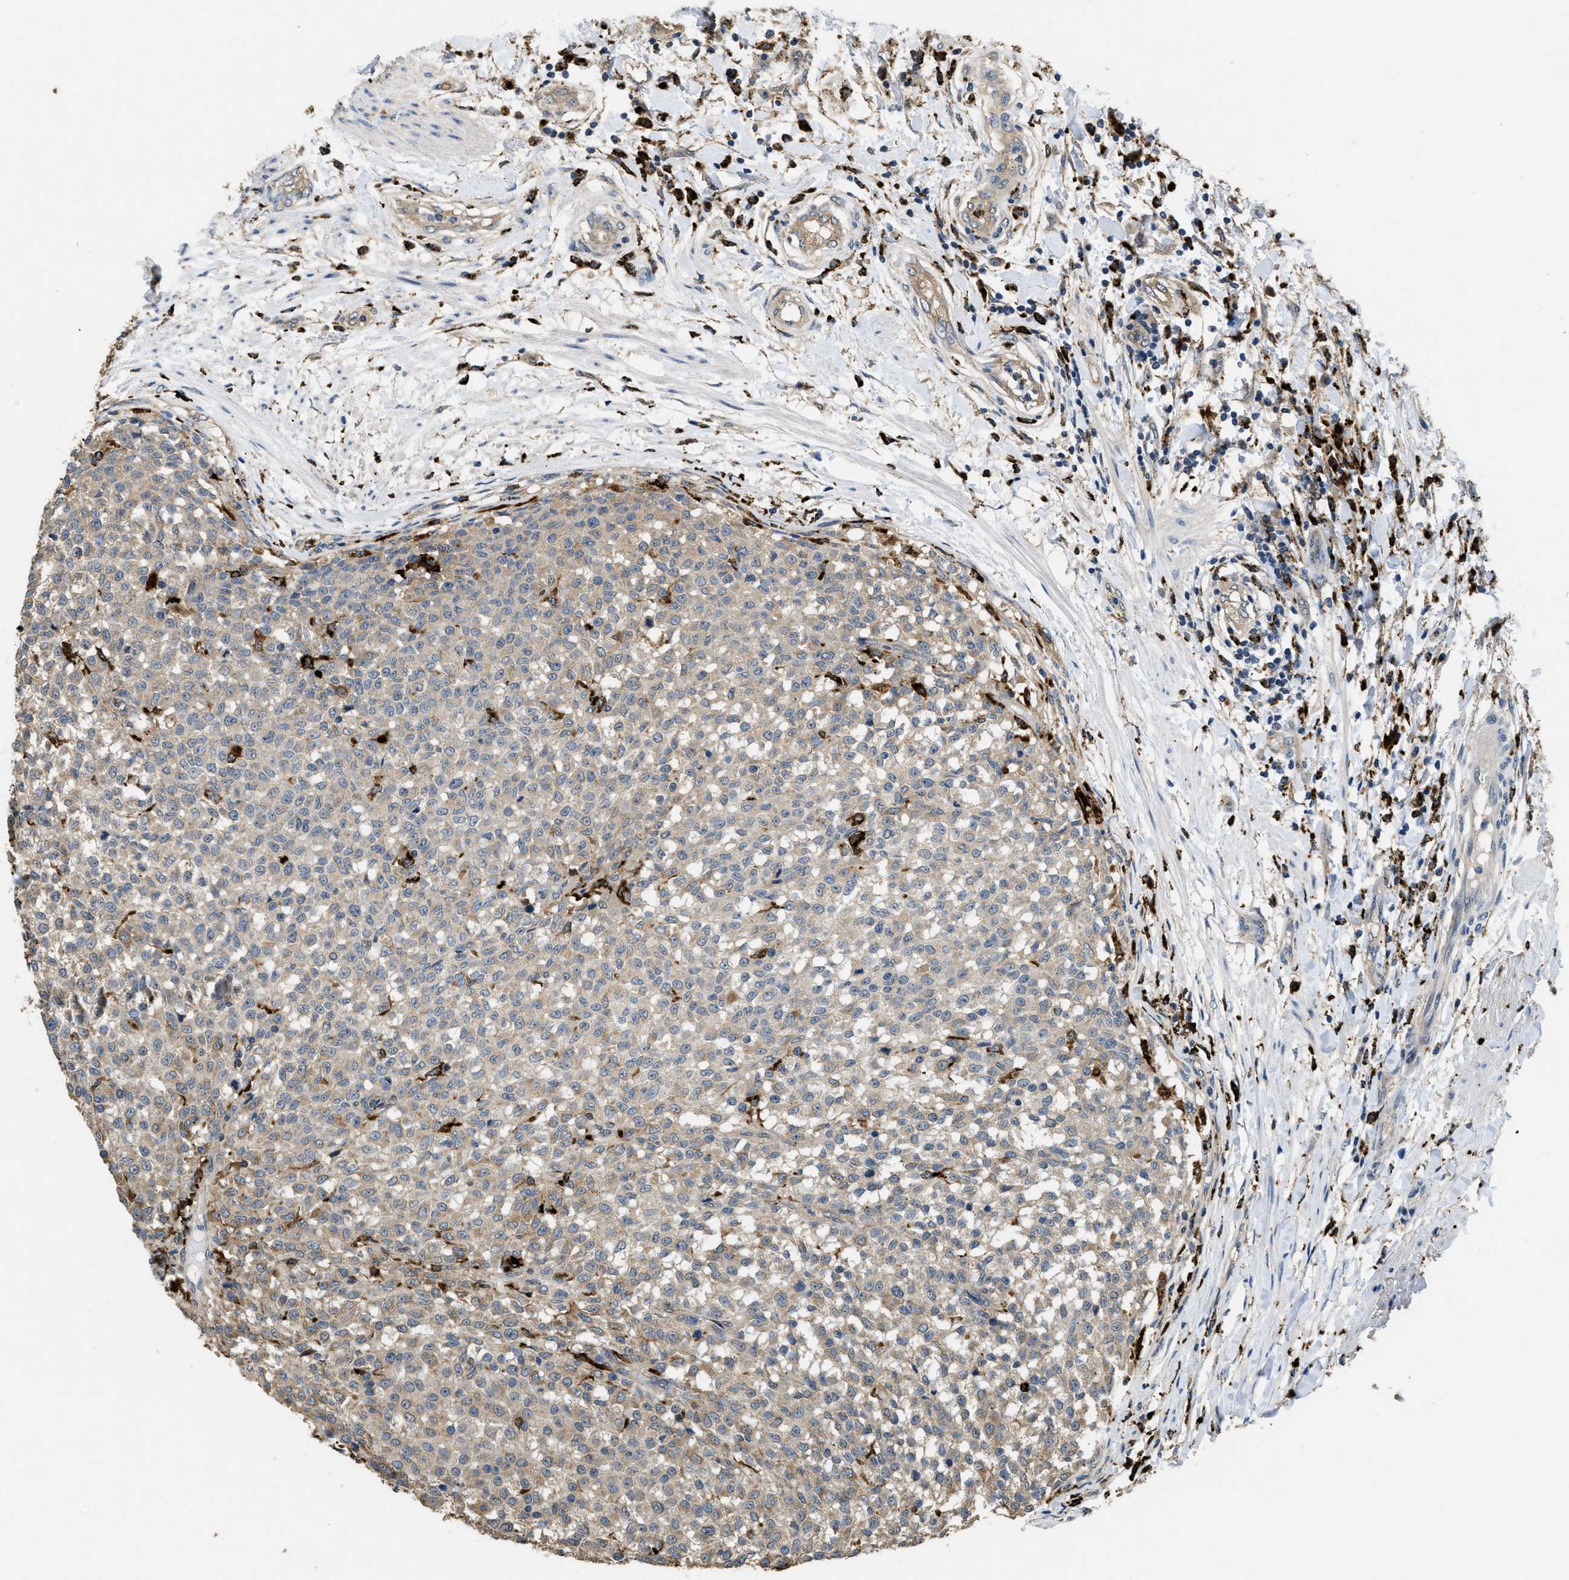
{"staining": {"intensity": "weak", "quantity": ">75%", "location": "cytoplasmic/membranous"}, "tissue": "testis cancer", "cell_type": "Tumor cells", "image_type": "cancer", "snomed": [{"axis": "morphology", "description": "Seminoma, NOS"}, {"axis": "topography", "description": "Testis"}], "caption": "Immunohistochemistry (IHC) (DAB) staining of testis cancer displays weak cytoplasmic/membranous protein expression in about >75% of tumor cells. (brown staining indicates protein expression, while blue staining denotes nuclei).", "gene": "BMPR2", "patient": {"sex": "male", "age": 59}}